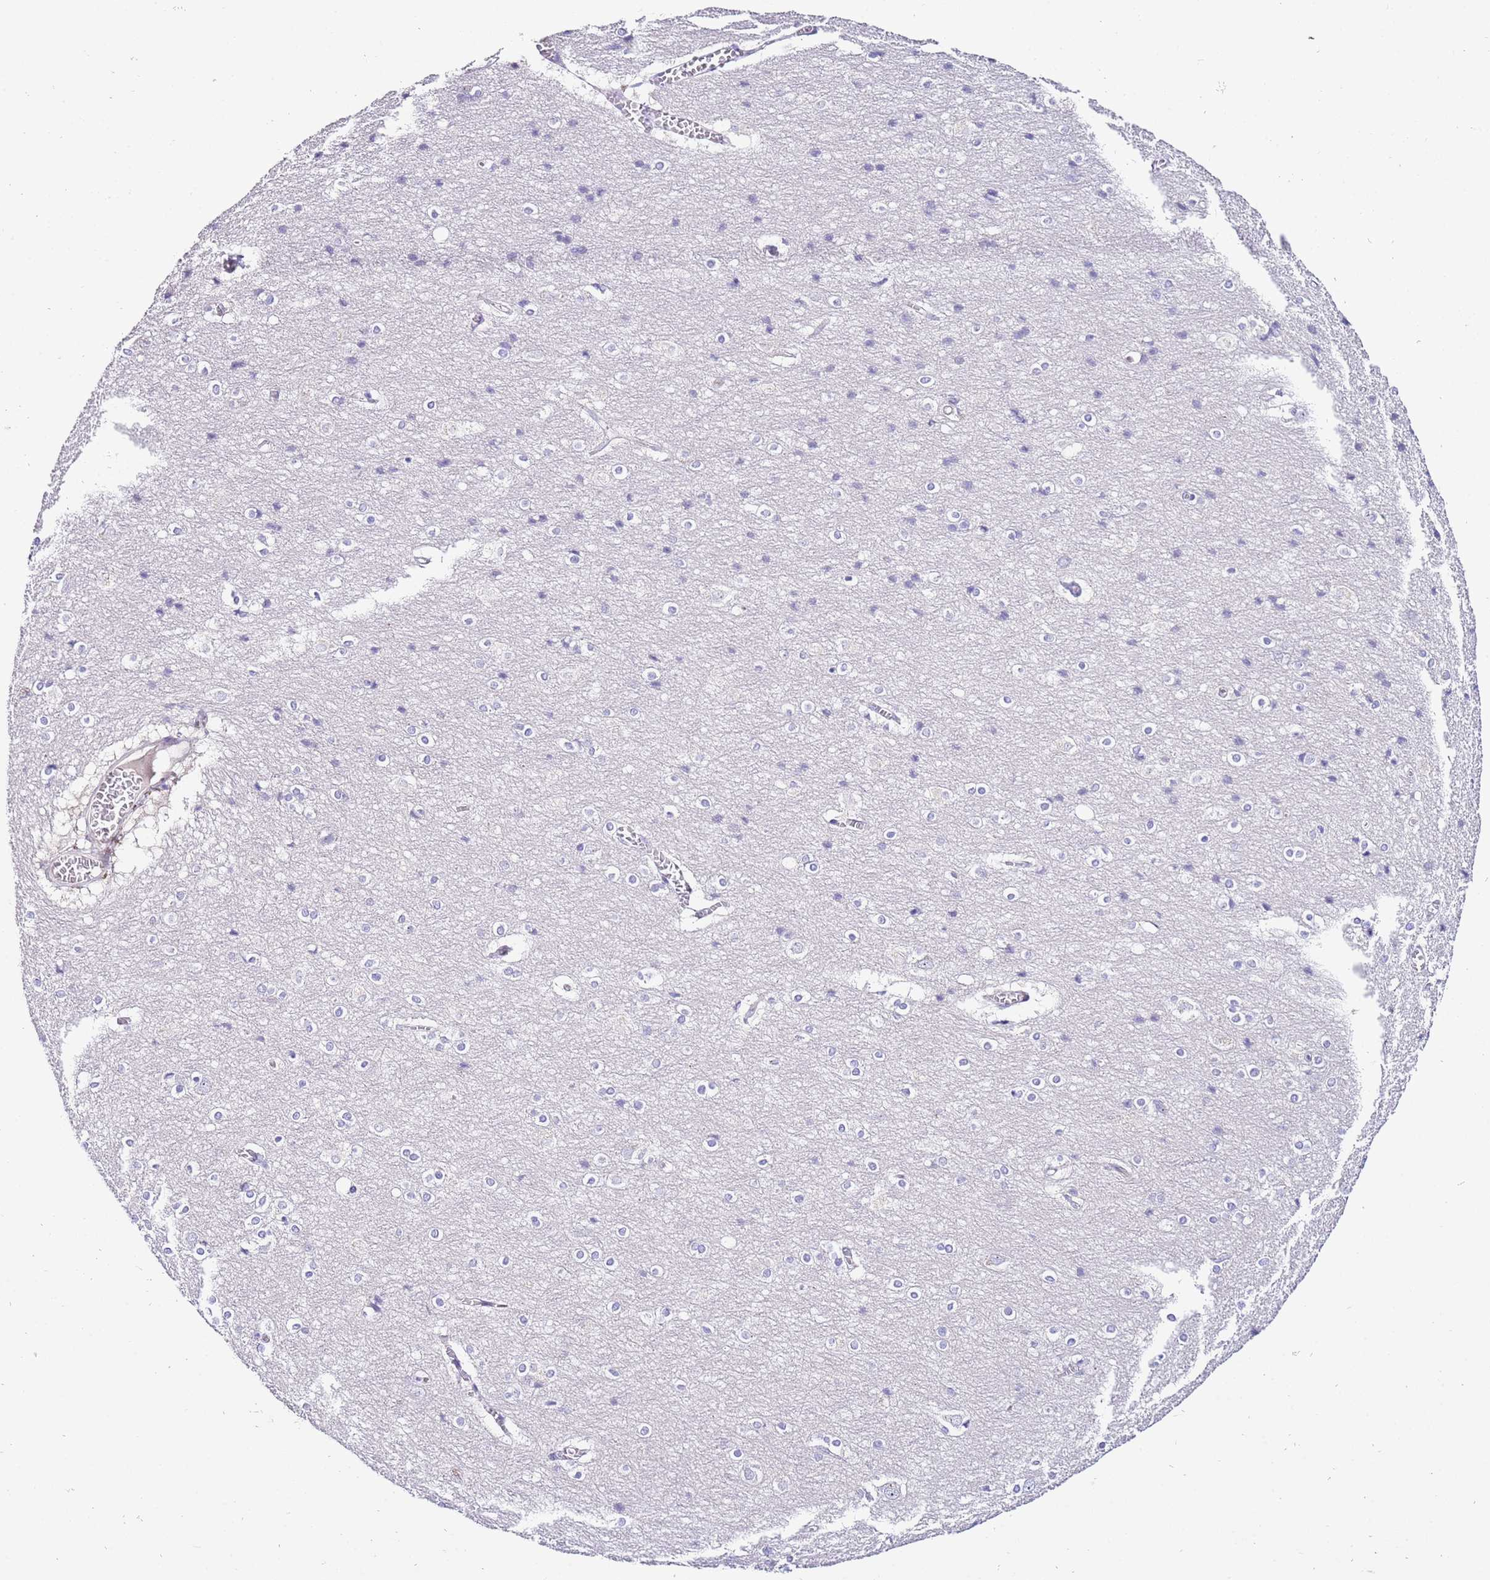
{"staining": {"intensity": "negative", "quantity": "none", "location": "none"}, "tissue": "cerebral cortex", "cell_type": "Endothelial cells", "image_type": "normal", "snomed": [{"axis": "morphology", "description": "Normal tissue, NOS"}, {"axis": "topography", "description": "Cerebral cortex"}], "caption": "An IHC photomicrograph of benign cerebral cortex is shown. There is no staining in endothelial cells of cerebral cortex. (DAB (3,3'-diaminobenzidine) immunohistochemistry (IHC) with hematoxylin counter stain).", "gene": "HGD", "patient": {"sex": "male", "age": 54}}